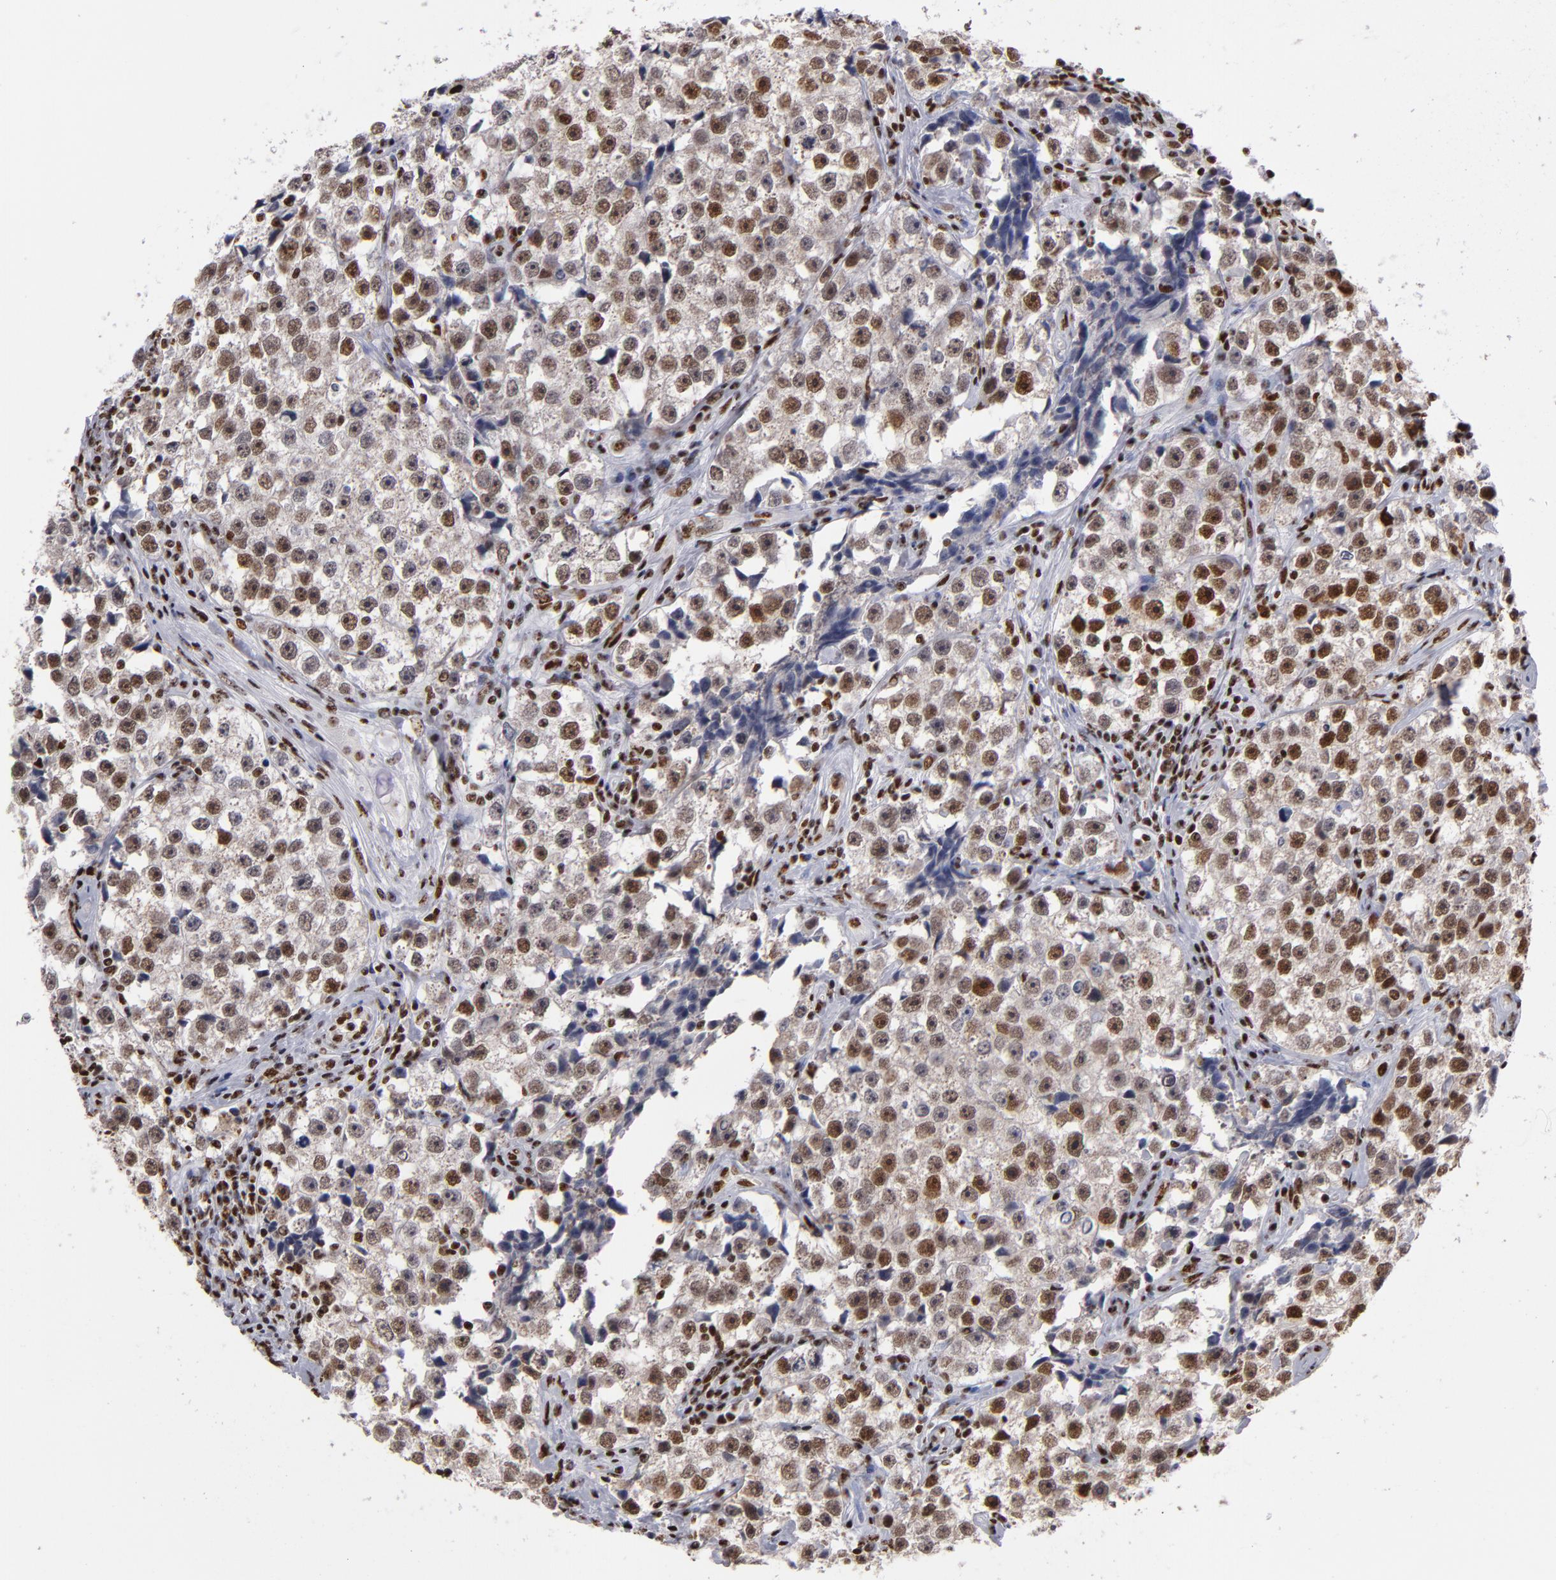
{"staining": {"intensity": "strong", "quantity": ">75%", "location": "nuclear"}, "tissue": "testis cancer", "cell_type": "Tumor cells", "image_type": "cancer", "snomed": [{"axis": "morphology", "description": "Seminoma, NOS"}, {"axis": "topography", "description": "Testis"}], "caption": "This micrograph exhibits IHC staining of human testis cancer, with high strong nuclear staining in about >75% of tumor cells.", "gene": "MRE11", "patient": {"sex": "male", "age": 32}}